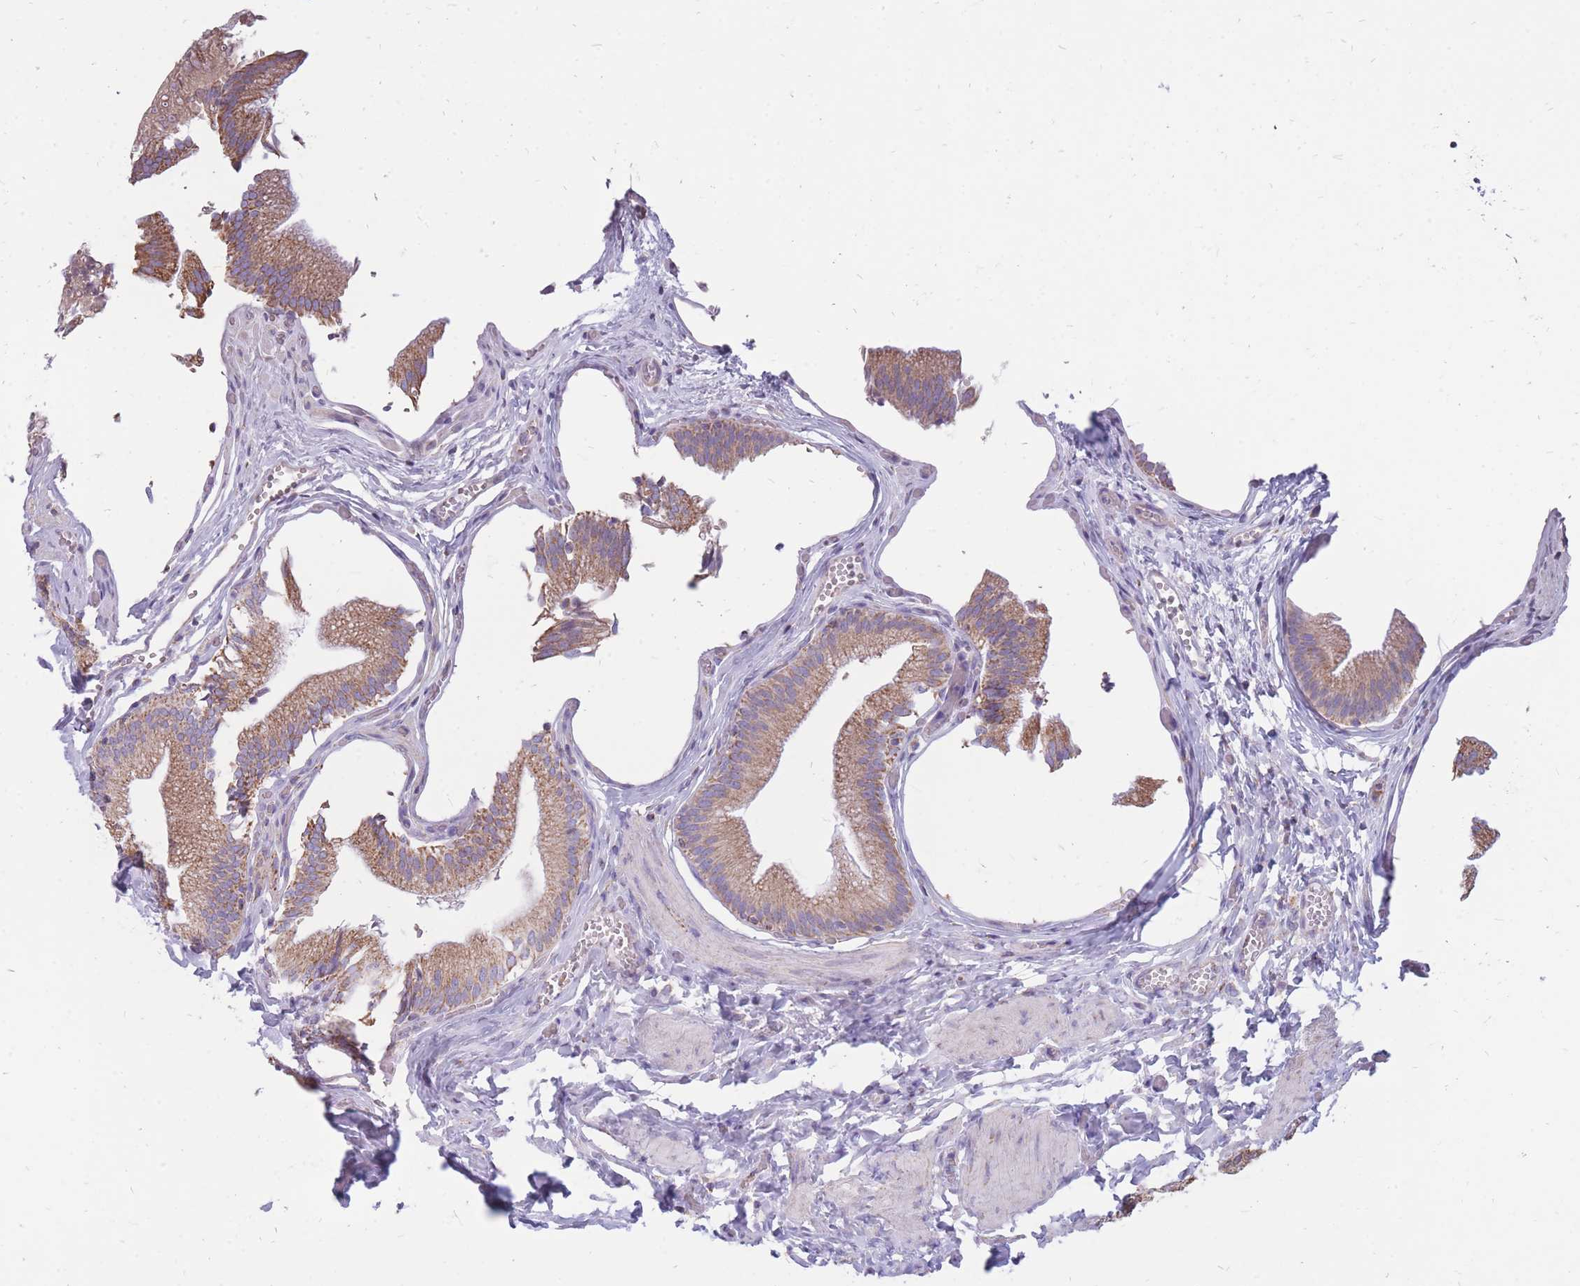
{"staining": {"intensity": "moderate", "quantity": ">75%", "location": "cytoplasmic/membranous"}, "tissue": "gallbladder", "cell_type": "Glandular cells", "image_type": "normal", "snomed": [{"axis": "morphology", "description": "Normal tissue, NOS"}, {"axis": "topography", "description": "Gallbladder"}, {"axis": "topography", "description": "Peripheral nerve tissue"}], "caption": "Gallbladder stained with immunohistochemistry shows moderate cytoplasmic/membranous expression in approximately >75% of glandular cells.", "gene": "PCSK1", "patient": {"sex": "male", "age": 17}}